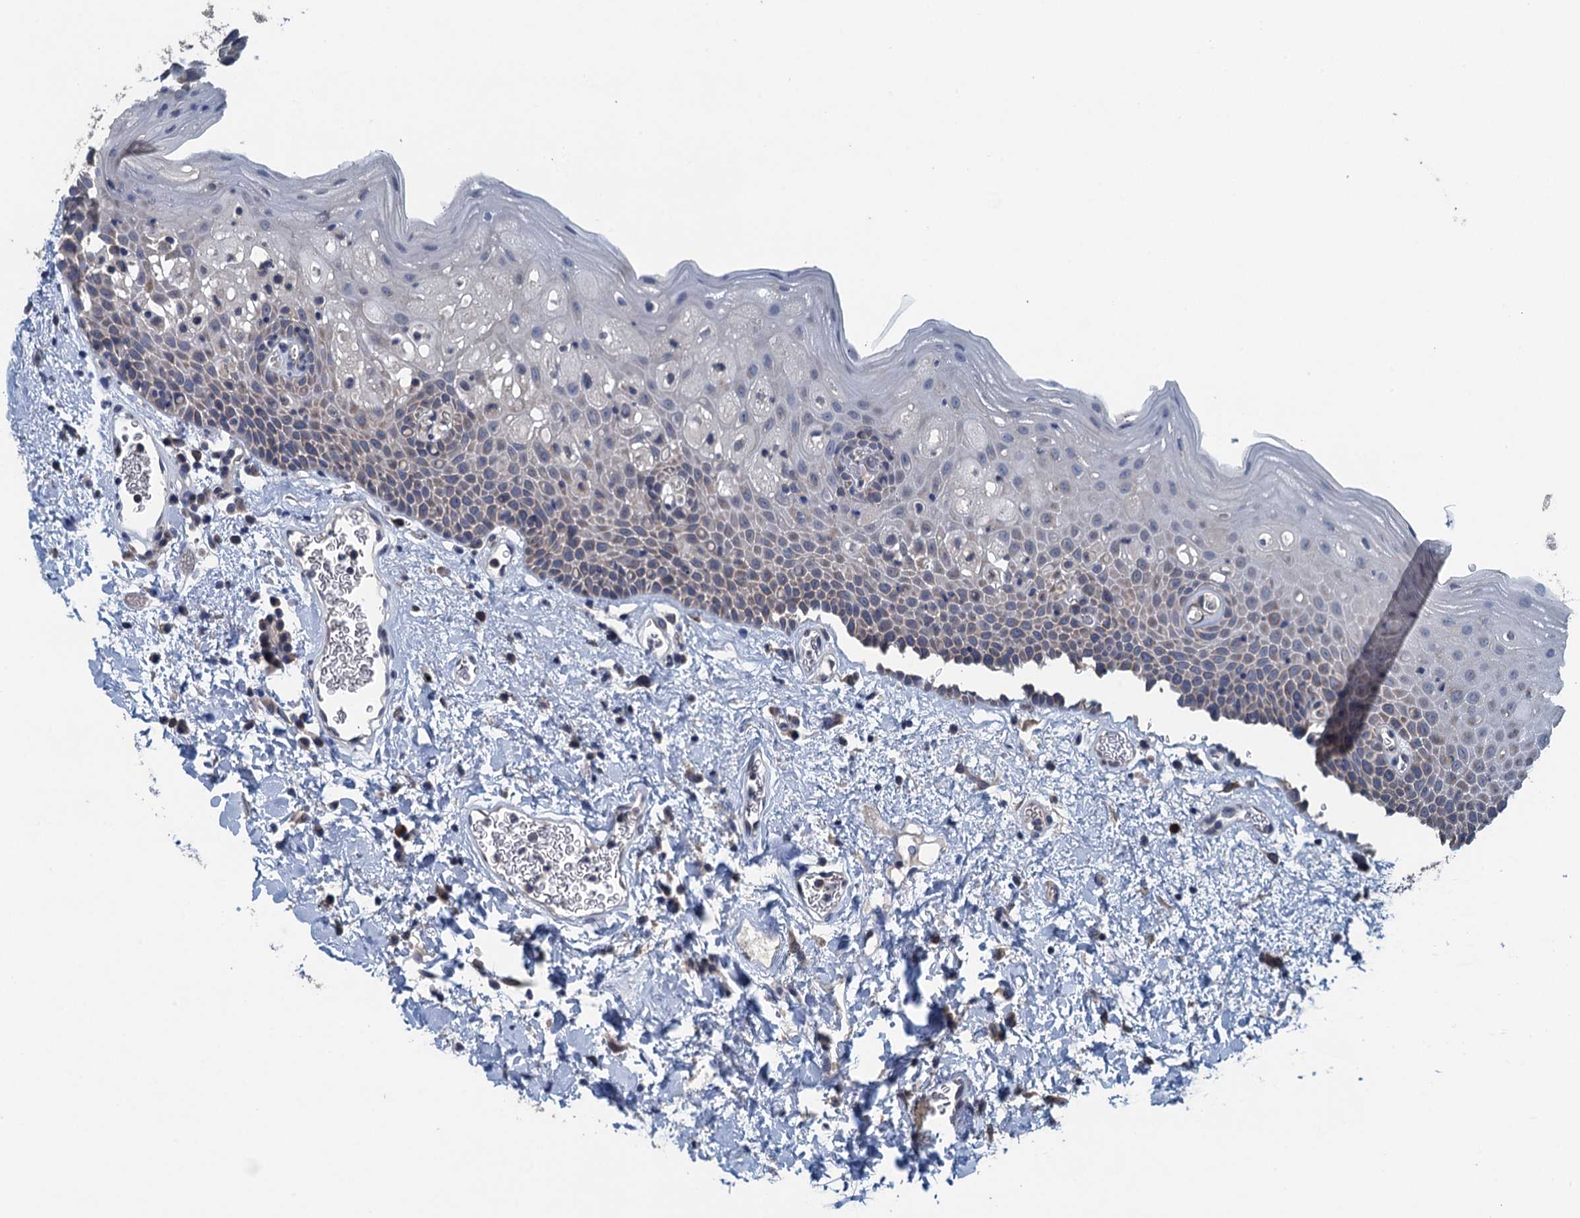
{"staining": {"intensity": "weak", "quantity": "<25%", "location": "cytoplasmic/membranous"}, "tissue": "oral mucosa", "cell_type": "Squamous epithelial cells", "image_type": "normal", "snomed": [{"axis": "morphology", "description": "Normal tissue, NOS"}, {"axis": "topography", "description": "Oral tissue"}], "caption": "This is a image of IHC staining of unremarkable oral mucosa, which shows no positivity in squamous epithelial cells. The staining was performed using DAB (3,3'-diaminobenzidine) to visualize the protein expression in brown, while the nuclei were stained in blue with hematoxylin (Magnification: 20x).", "gene": "CTU2", "patient": {"sex": "male", "age": 74}}